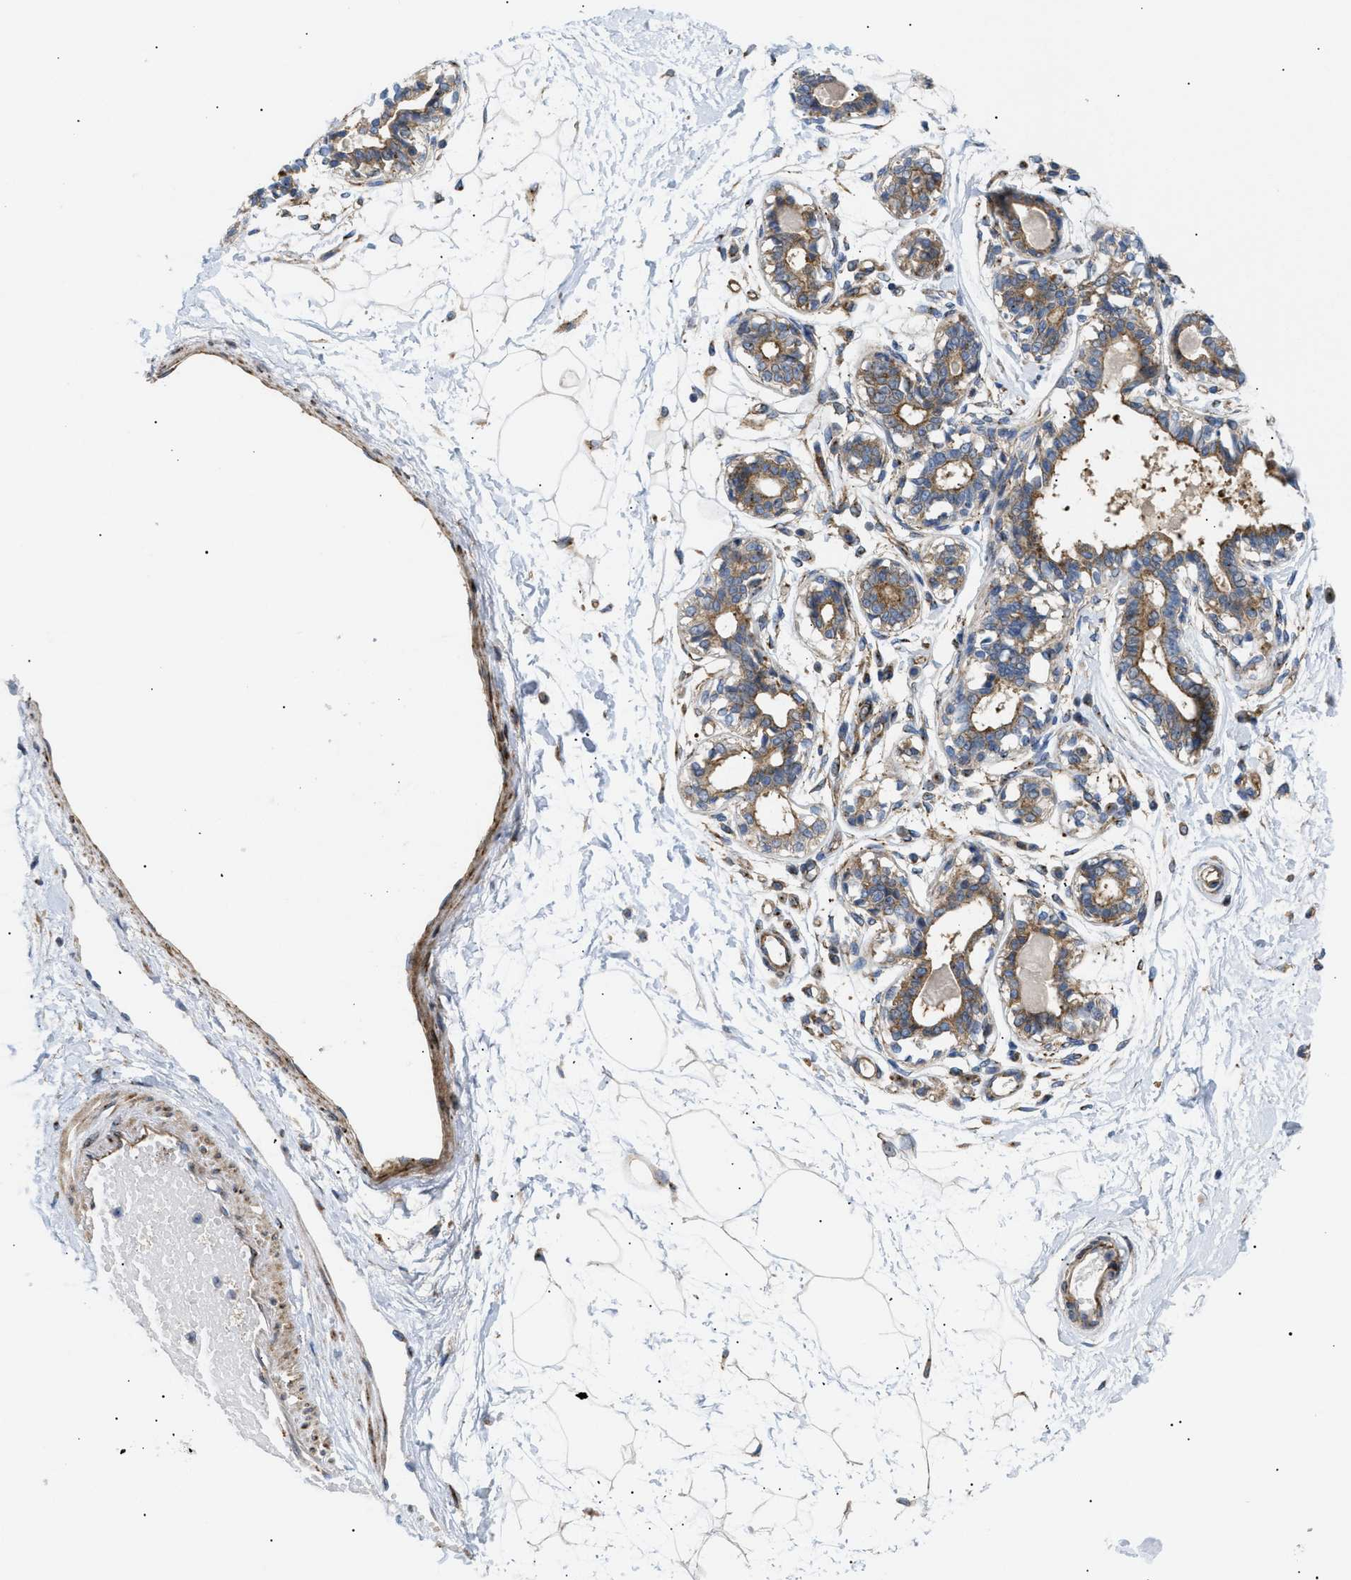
{"staining": {"intensity": "negative", "quantity": "none", "location": "none"}, "tissue": "breast", "cell_type": "Adipocytes", "image_type": "normal", "snomed": [{"axis": "morphology", "description": "Normal tissue, NOS"}, {"axis": "topography", "description": "Breast"}], "caption": "Micrograph shows no significant protein expression in adipocytes of benign breast. (Stains: DAB immunohistochemistry (IHC) with hematoxylin counter stain, Microscopy: brightfield microscopy at high magnification).", "gene": "DCTN4", "patient": {"sex": "female", "age": 45}}